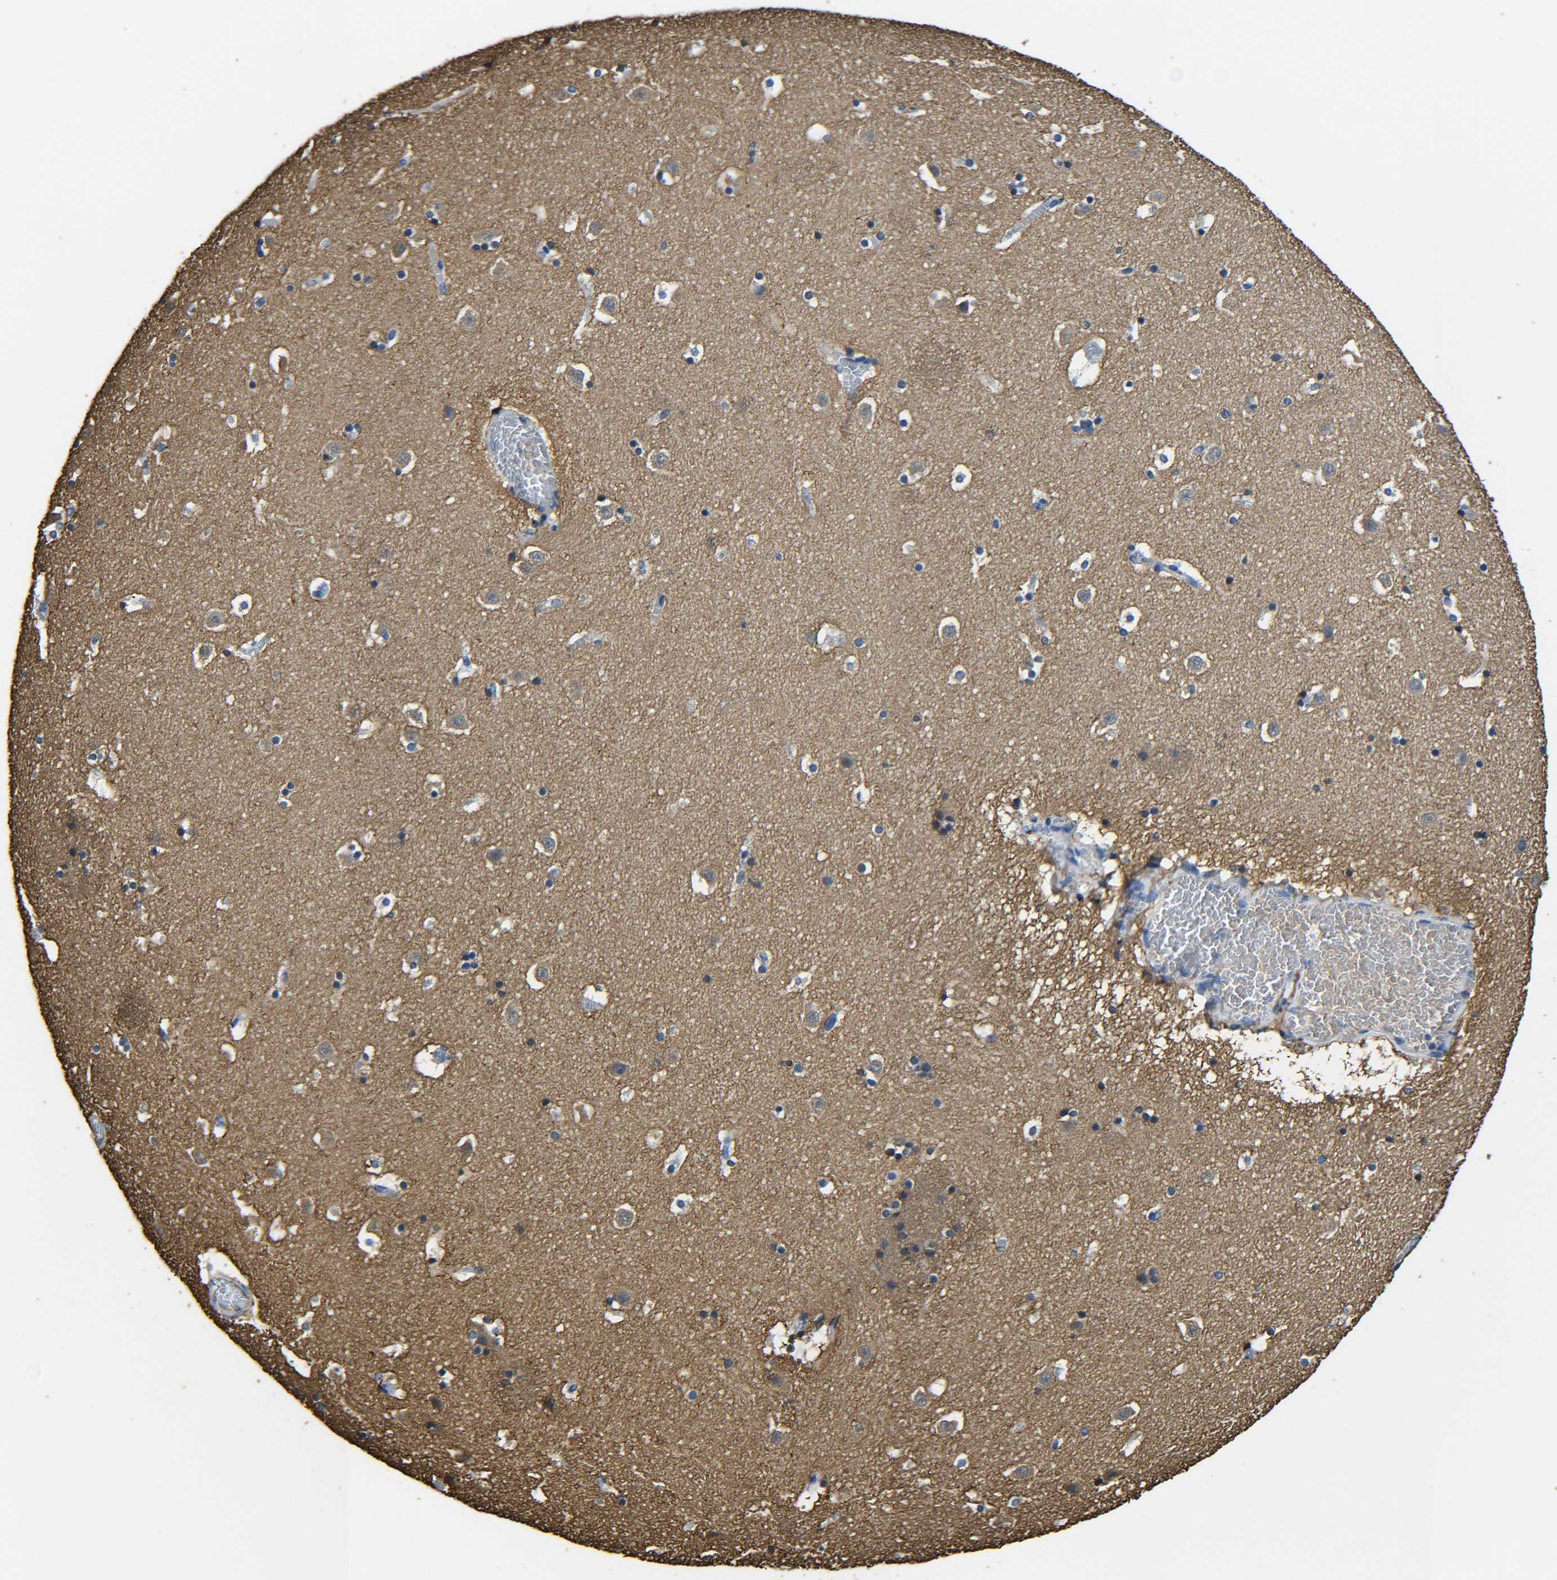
{"staining": {"intensity": "negative", "quantity": "none", "location": "none"}, "tissue": "caudate", "cell_type": "Glial cells", "image_type": "normal", "snomed": [{"axis": "morphology", "description": "Normal tissue, NOS"}, {"axis": "topography", "description": "Lateral ventricle wall"}], "caption": "Unremarkable caudate was stained to show a protein in brown. There is no significant expression in glial cells. (Stains: DAB immunohistochemistry (IHC) with hematoxylin counter stain, Microscopy: brightfield microscopy at high magnification).", "gene": "TUBB", "patient": {"sex": "male", "age": 45}}